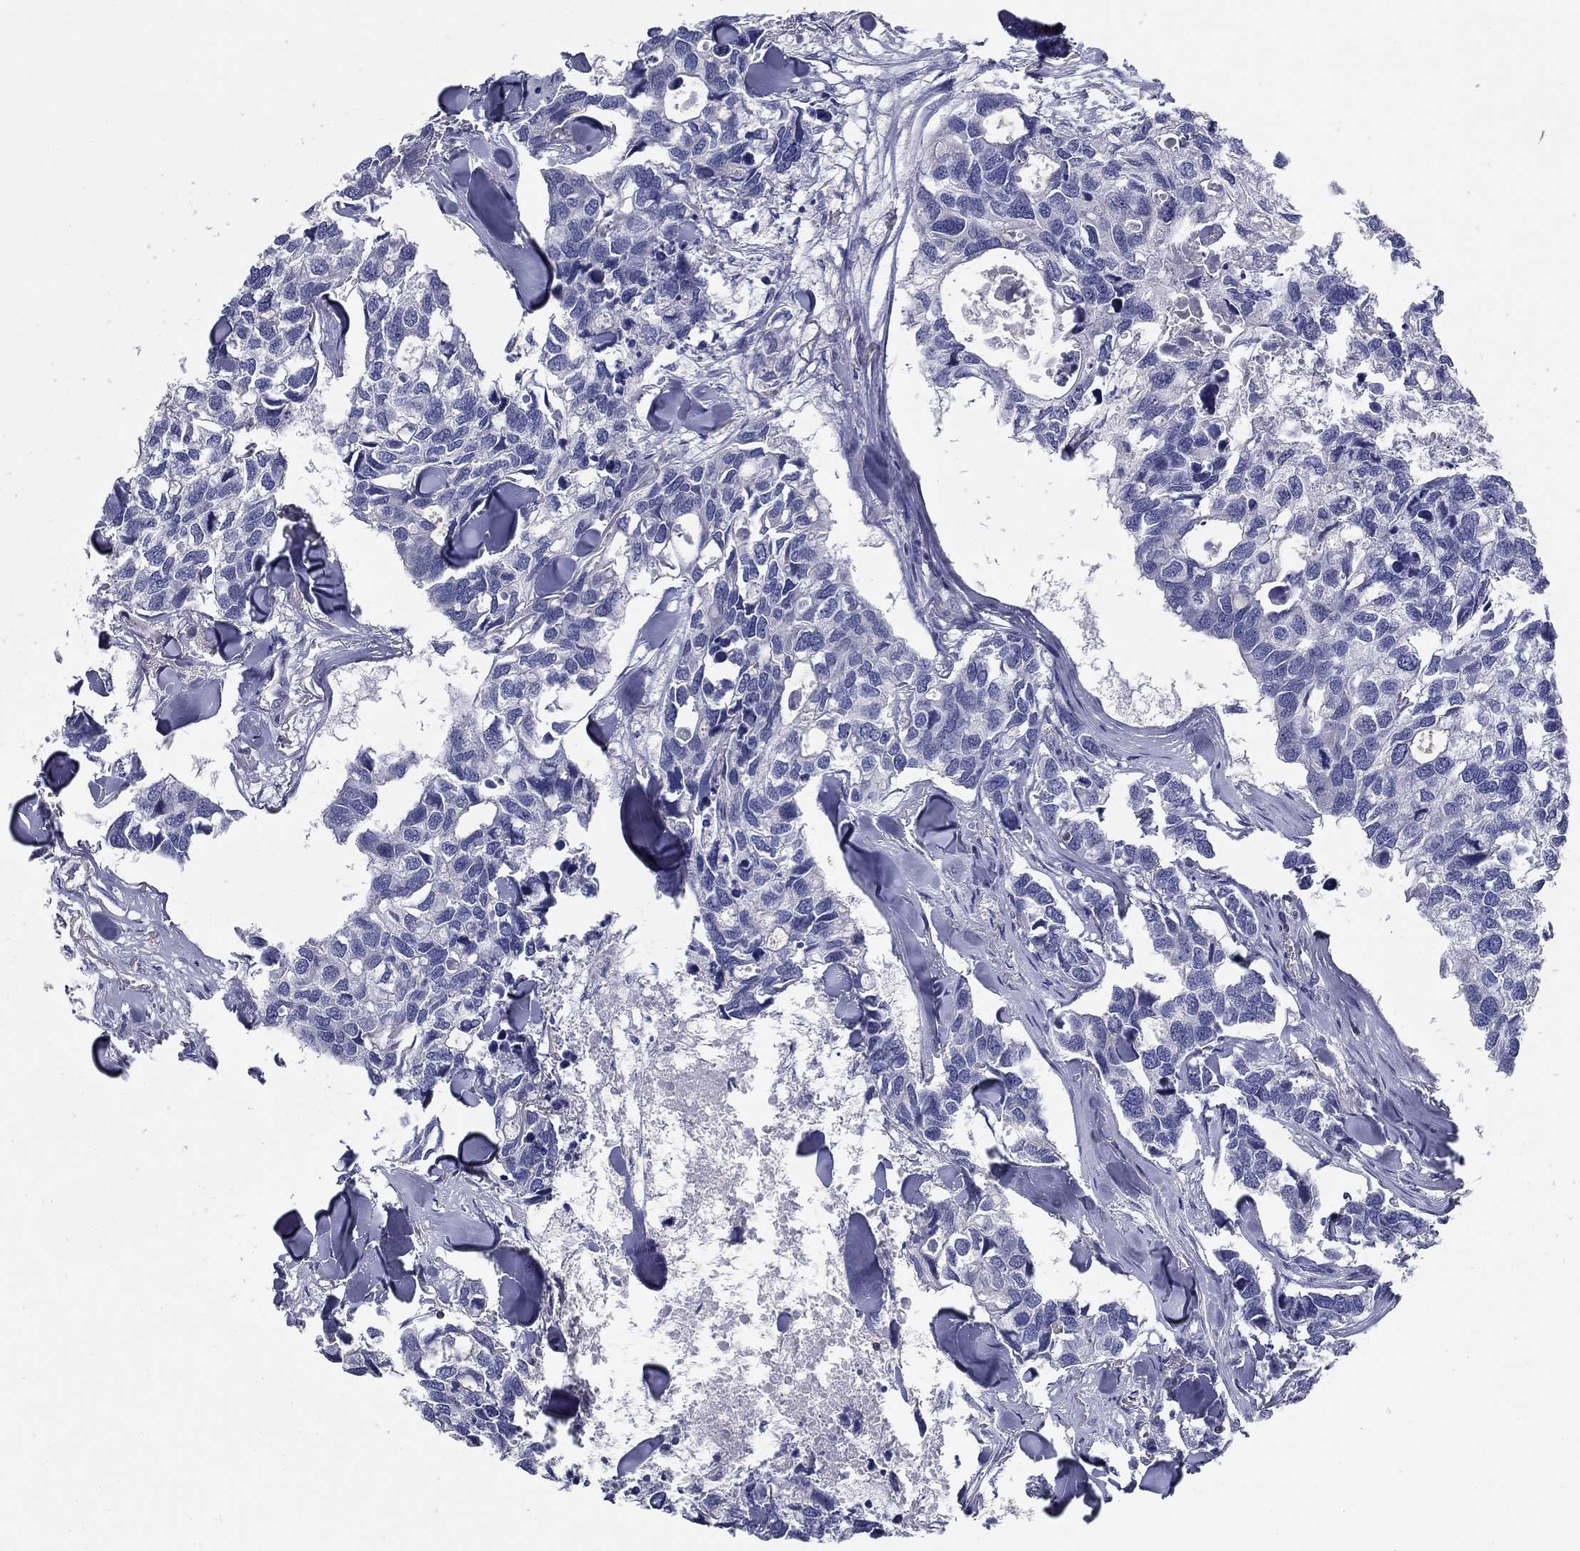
{"staining": {"intensity": "negative", "quantity": "none", "location": "none"}, "tissue": "breast cancer", "cell_type": "Tumor cells", "image_type": "cancer", "snomed": [{"axis": "morphology", "description": "Duct carcinoma"}, {"axis": "topography", "description": "Breast"}], "caption": "Immunohistochemistry of breast infiltrating ductal carcinoma exhibits no staining in tumor cells.", "gene": "SIT1", "patient": {"sex": "female", "age": 83}}